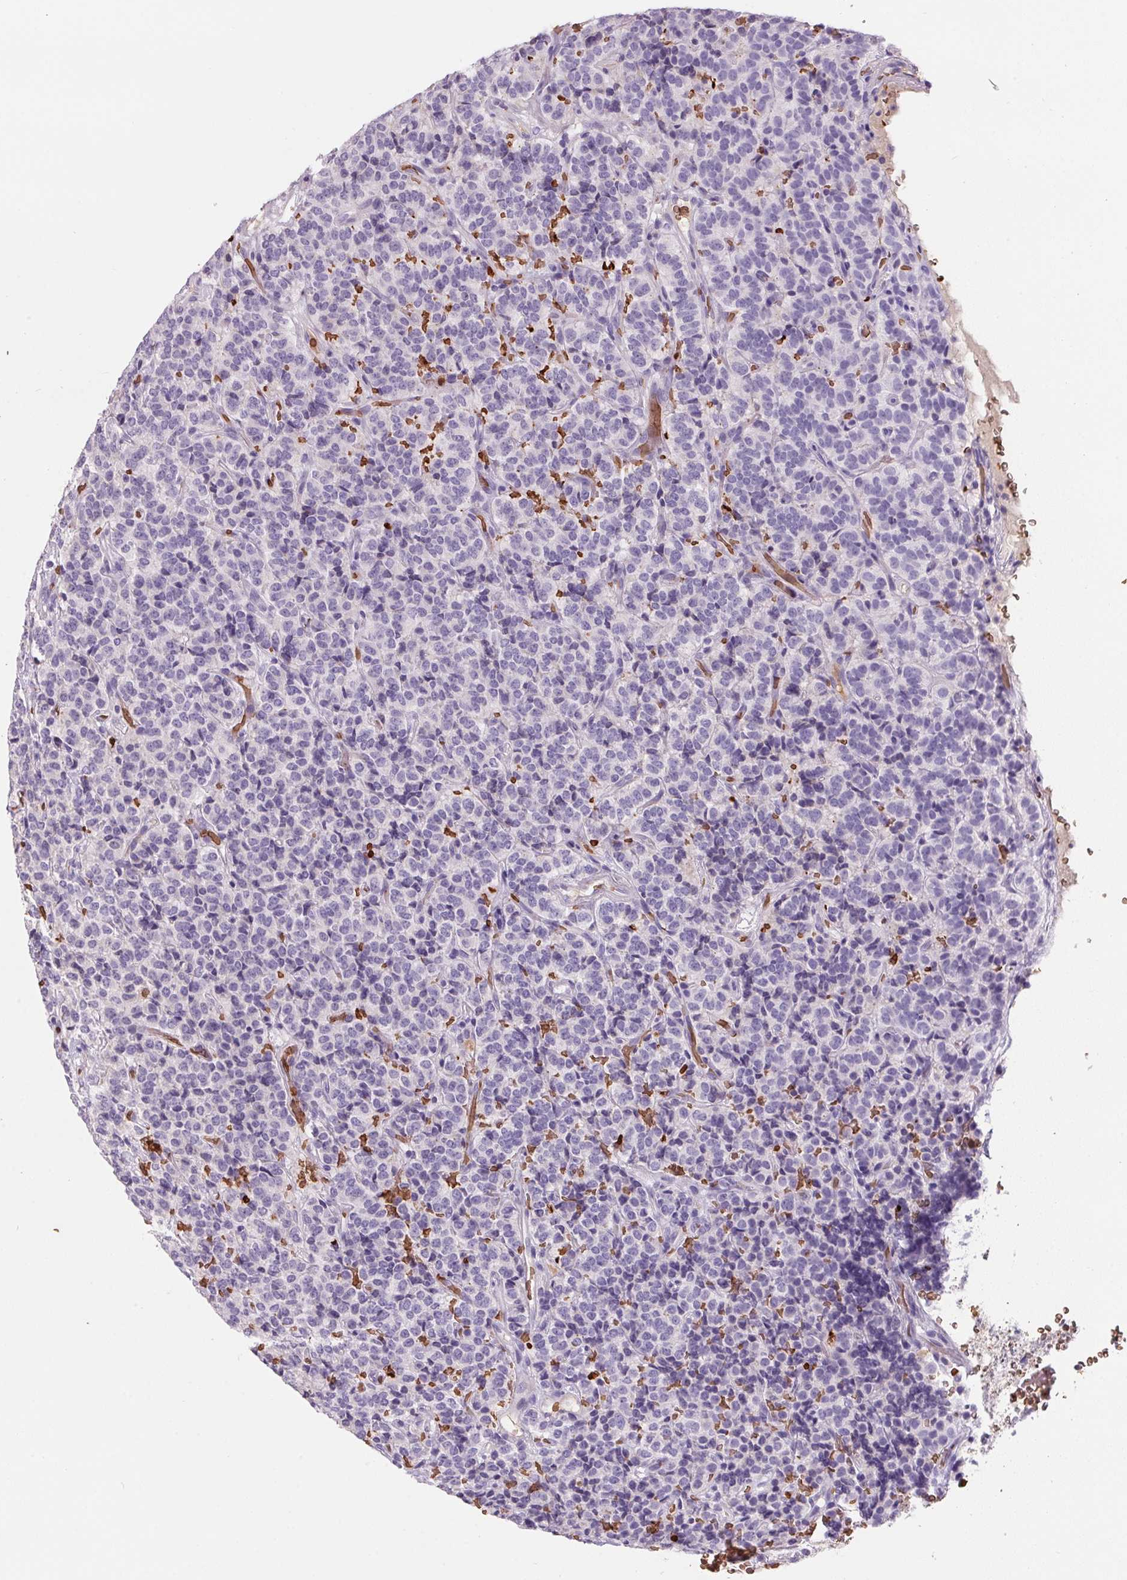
{"staining": {"intensity": "negative", "quantity": "none", "location": "none"}, "tissue": "carcinoid", "cell_type": "Tumor cells", "image_type": "cancer", "snomed": [{"axis": "morphology", "description": "Carcinoid, malignant, NOS"}, {"axis": "topography", "description": "Pancreas"}], "caption": "The immunohistochemistry photomicrograph has no significant staining in tumor cells of carcinoid (malignant) tissue.", "gene": "HBQ1", "patient": {"sex": "male", "age": 36}}